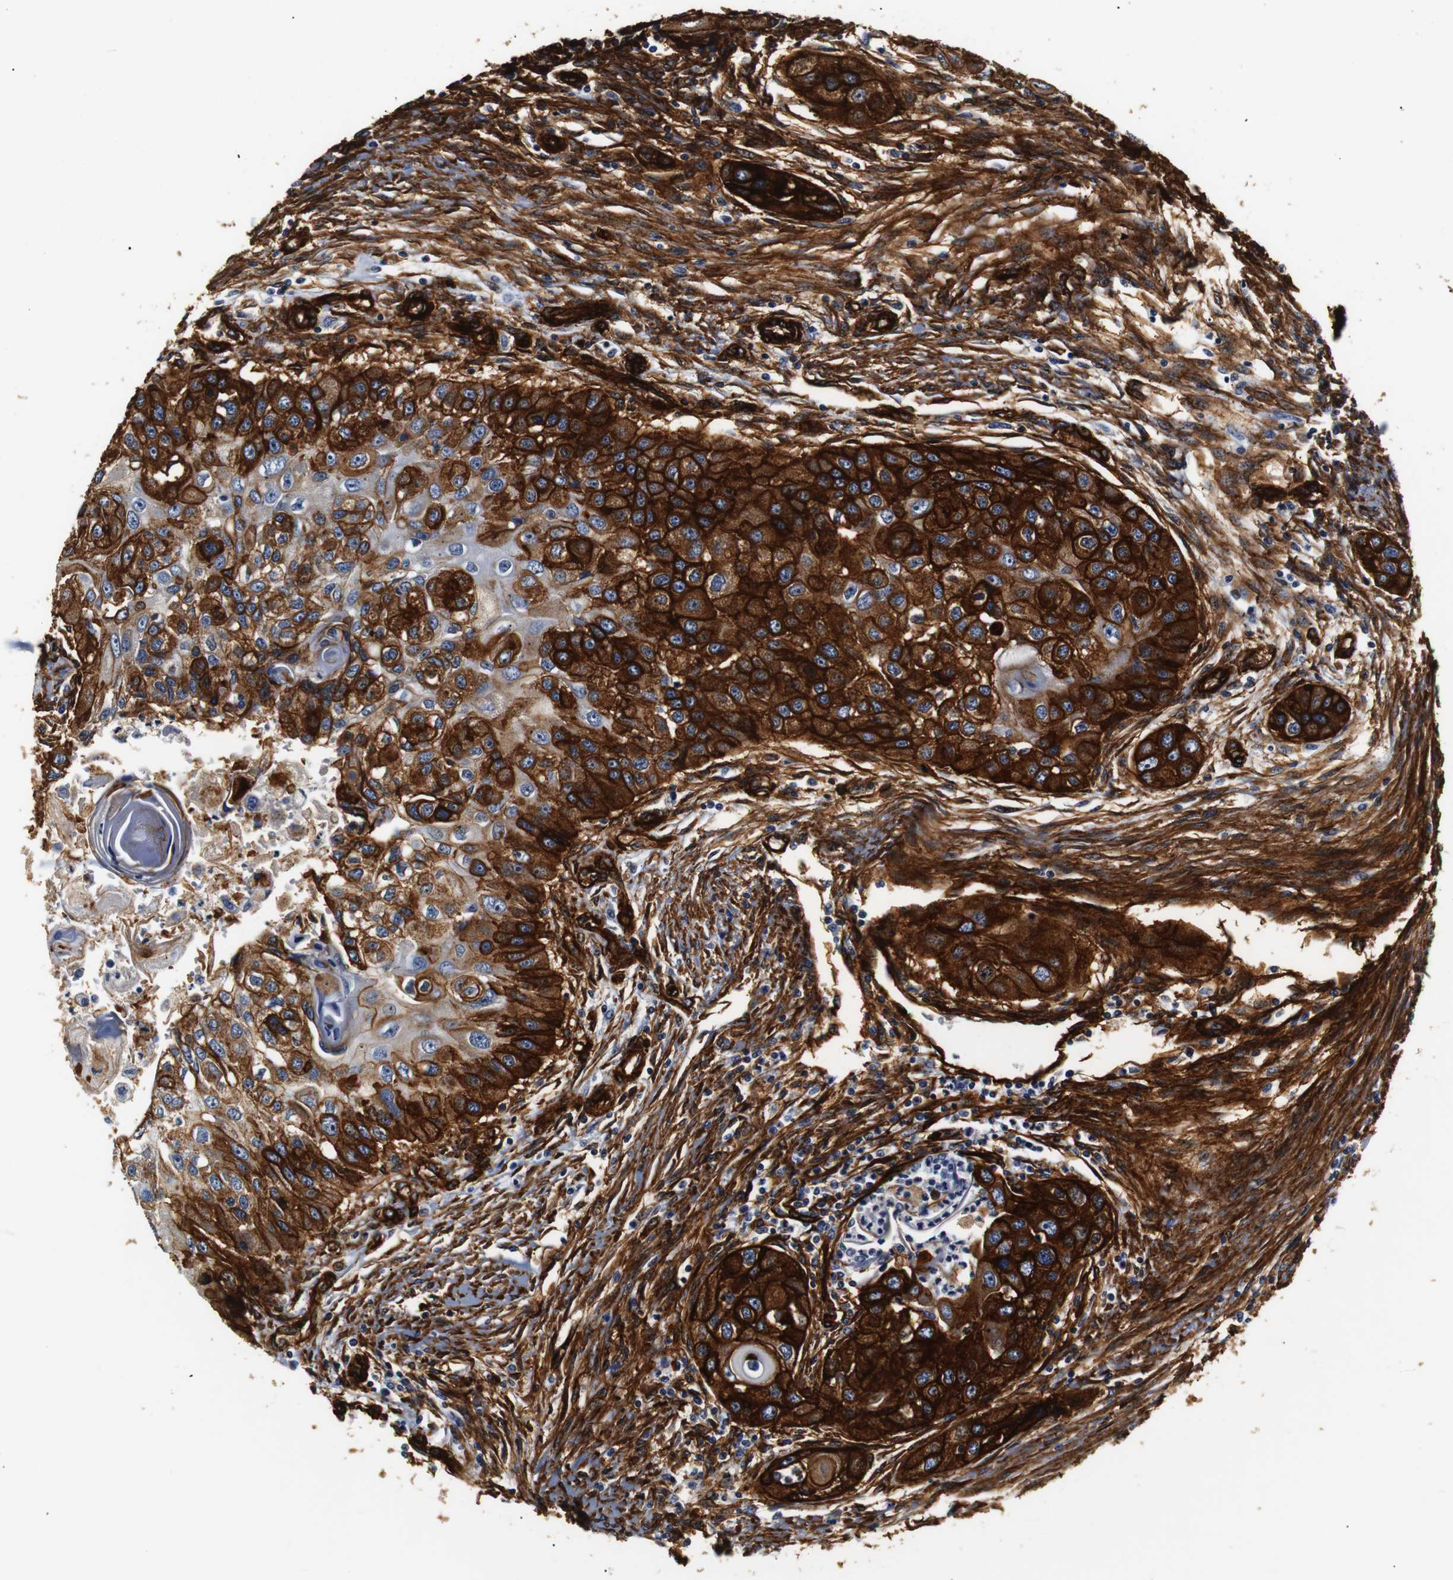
{"staining": {"intensity": "strong", "quantity": ">75%", "location": "cytoplasmic/membranous"}, "tissue": "head and neck cancer", "cell_type": "Tumor cells", "image_type": "cancer", "snomed": [{"axis": "morphology", "description": "Normal tissue, NOS"}, {"axis": "morphology", "description": "Squamous cell carcinoma, NOS"}, {"axis": "topography", "description": "Skeletal muscle"}, {"axis": "topography", "description": "Head-Neck"}], "caption": "Head and neck cancer (squamous cell carcinoma) was stained to show a protein in brown. There is high levels of strong cytoplasmic/membranous expression in about >75% of tumor cells.", "gene": "CAV2", "patient": {"sex": "male", "age": 51}}